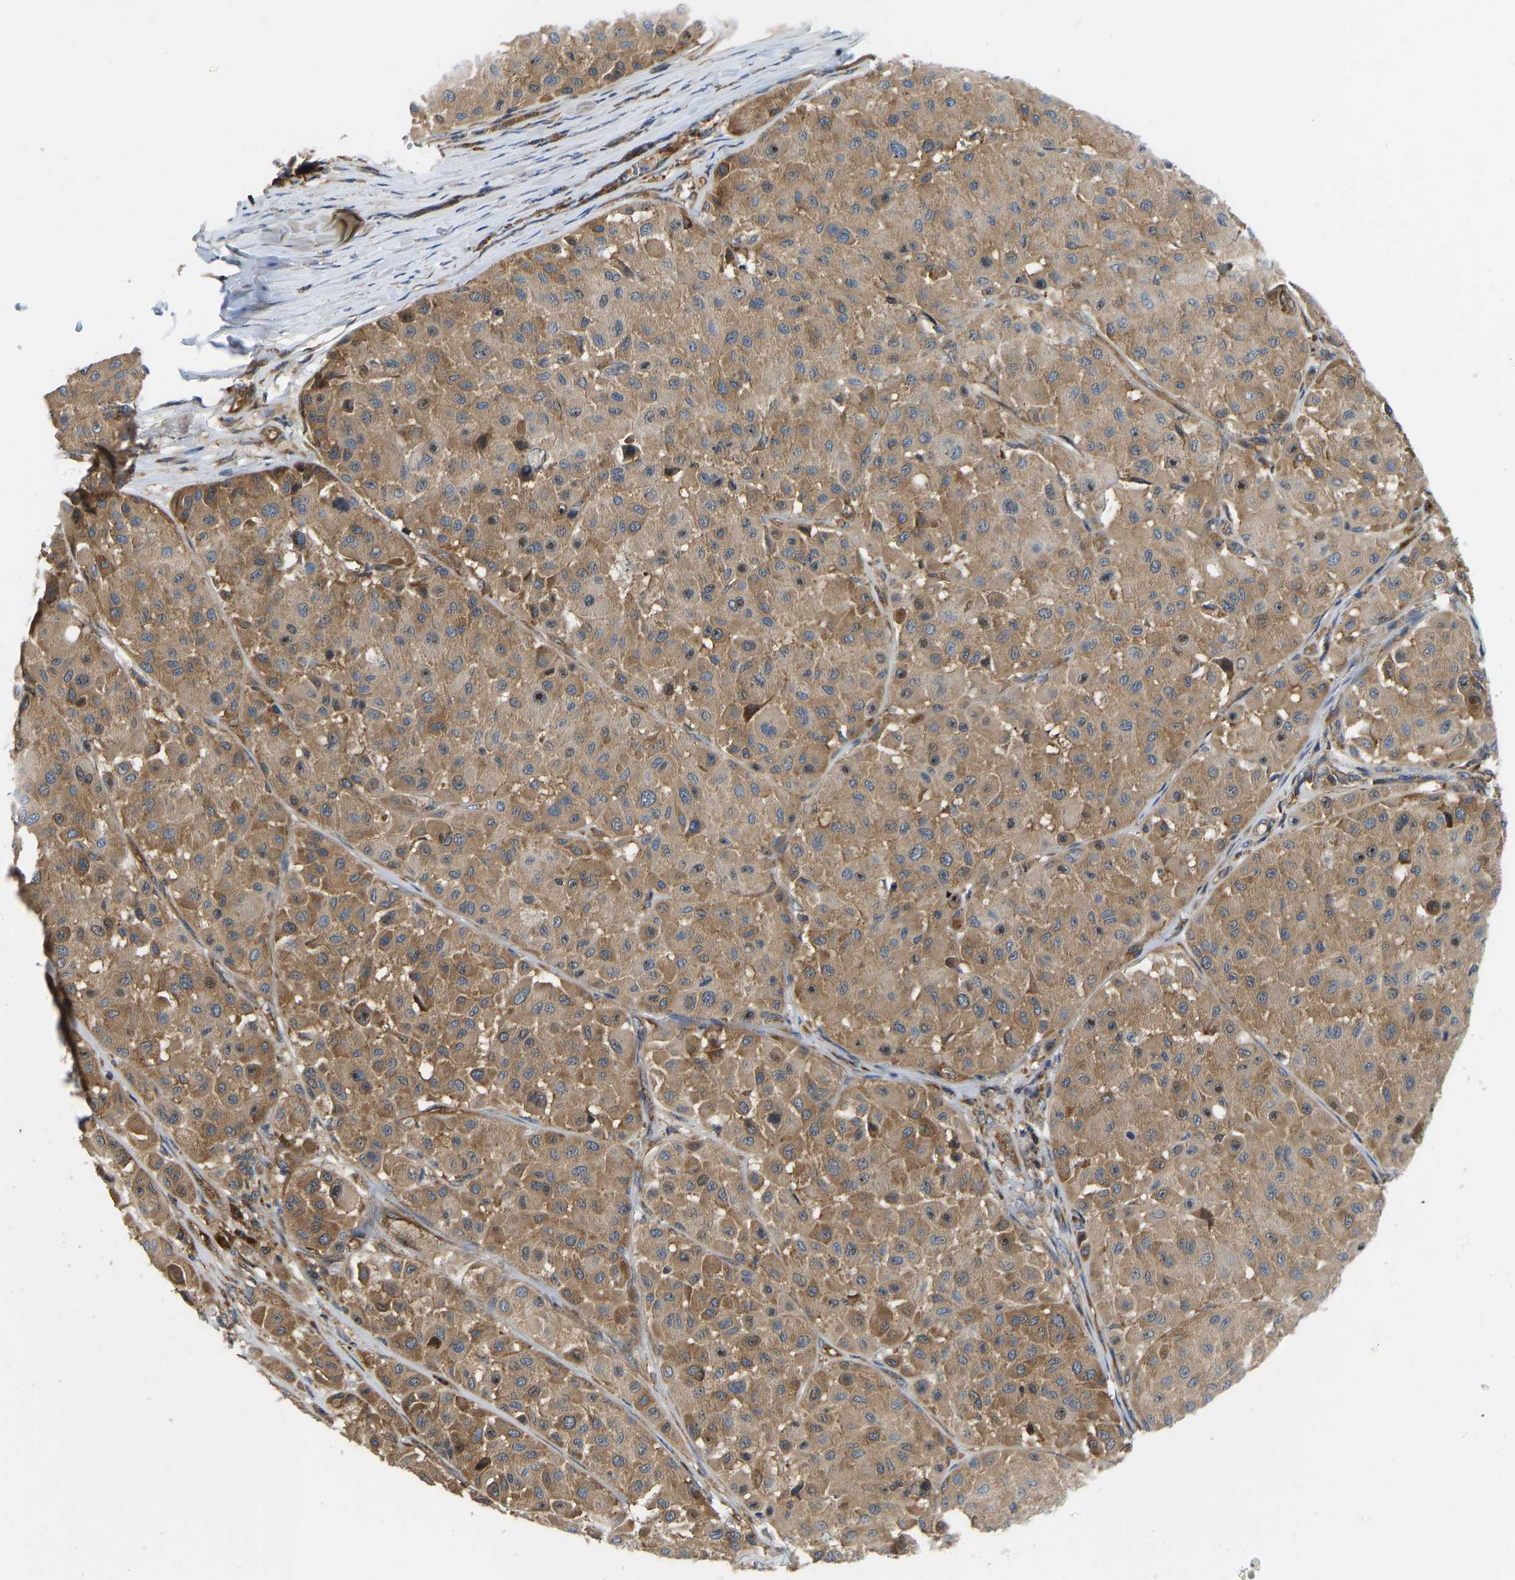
{"staining": {"intensity": "moderate", "quantity": ">75%", "location": "cytoplasmic/membranous"}, "tissue": "melanoma", "cell_type": "Tumor cells", "image_type": "cancer", "snomed": [{"axis": "morphology", "description": "Malignant melanoma, Metastatic site"}, {"axis": "topography", "description": "Soft tissue"}], "caption": "Tumor cells show moderate cytoplasmic/membranous positivity in approximately >75% of cells in malignant melanoma (metastatic site).", "gene": "RASGRF2", "patient": {"sex": "male", "age": 41}}